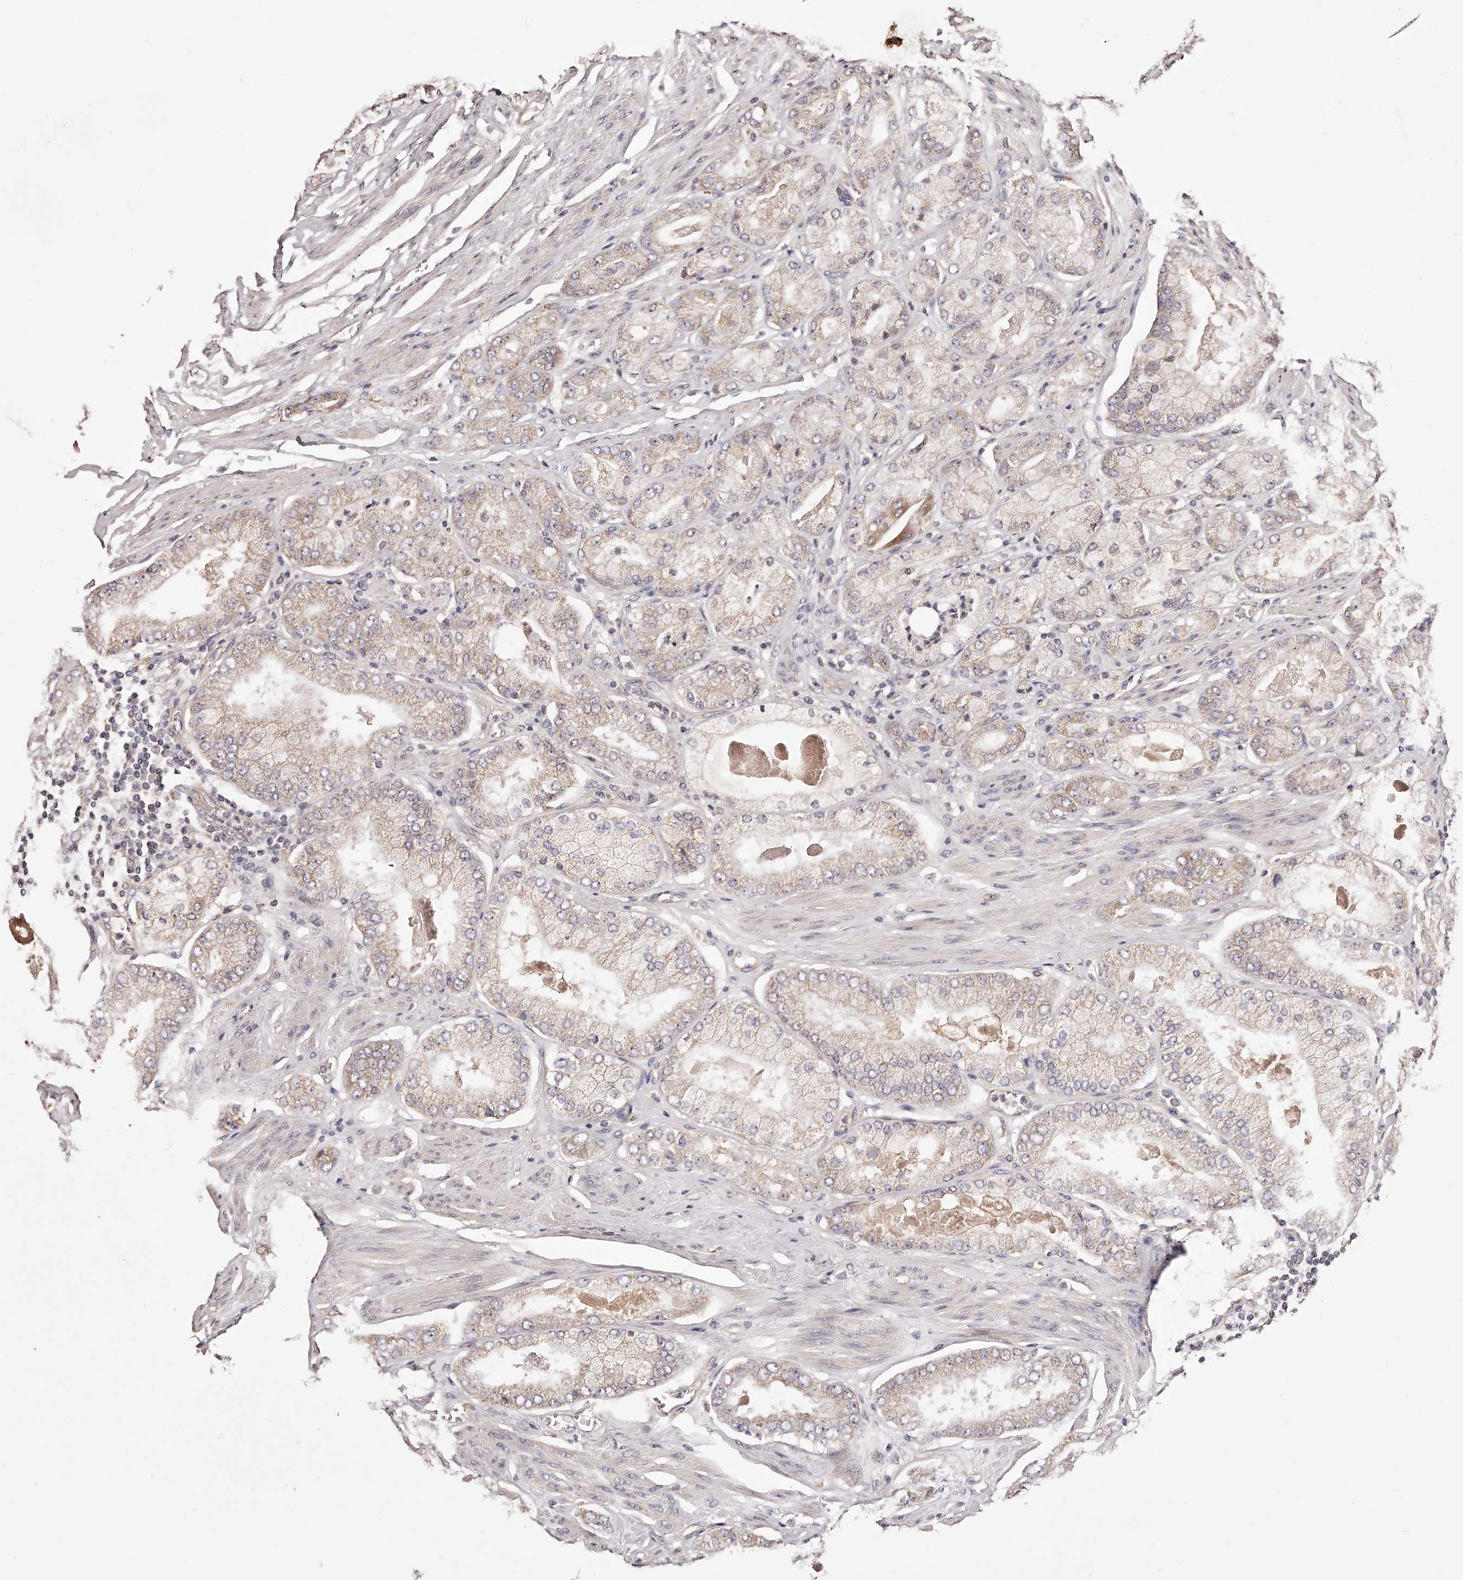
{"staining": {"intensity": "weak", "quantity": "<25%", "location": "cytoplasmic/membranous"}, "tissue": "prostate cancer", "cell_type": "Tumor cells", "image_type": "cancer", "snomed": [{"axis": "morphology", "description": "Adenocarcinoma, High grade"}, {"axis": "topography", "description": "Prostate"}], "caption": "Immunohistochemical staining of prostate cancer (adenocarcinoma (high-grade)) exhibits no significant staining in tumor cells. (DAB (3,3'-diaminobenzidine) immunohistochemistry (IHC), high magnification).", "gene": "USP21", "patient": {"sex": "male", "age": 58}}